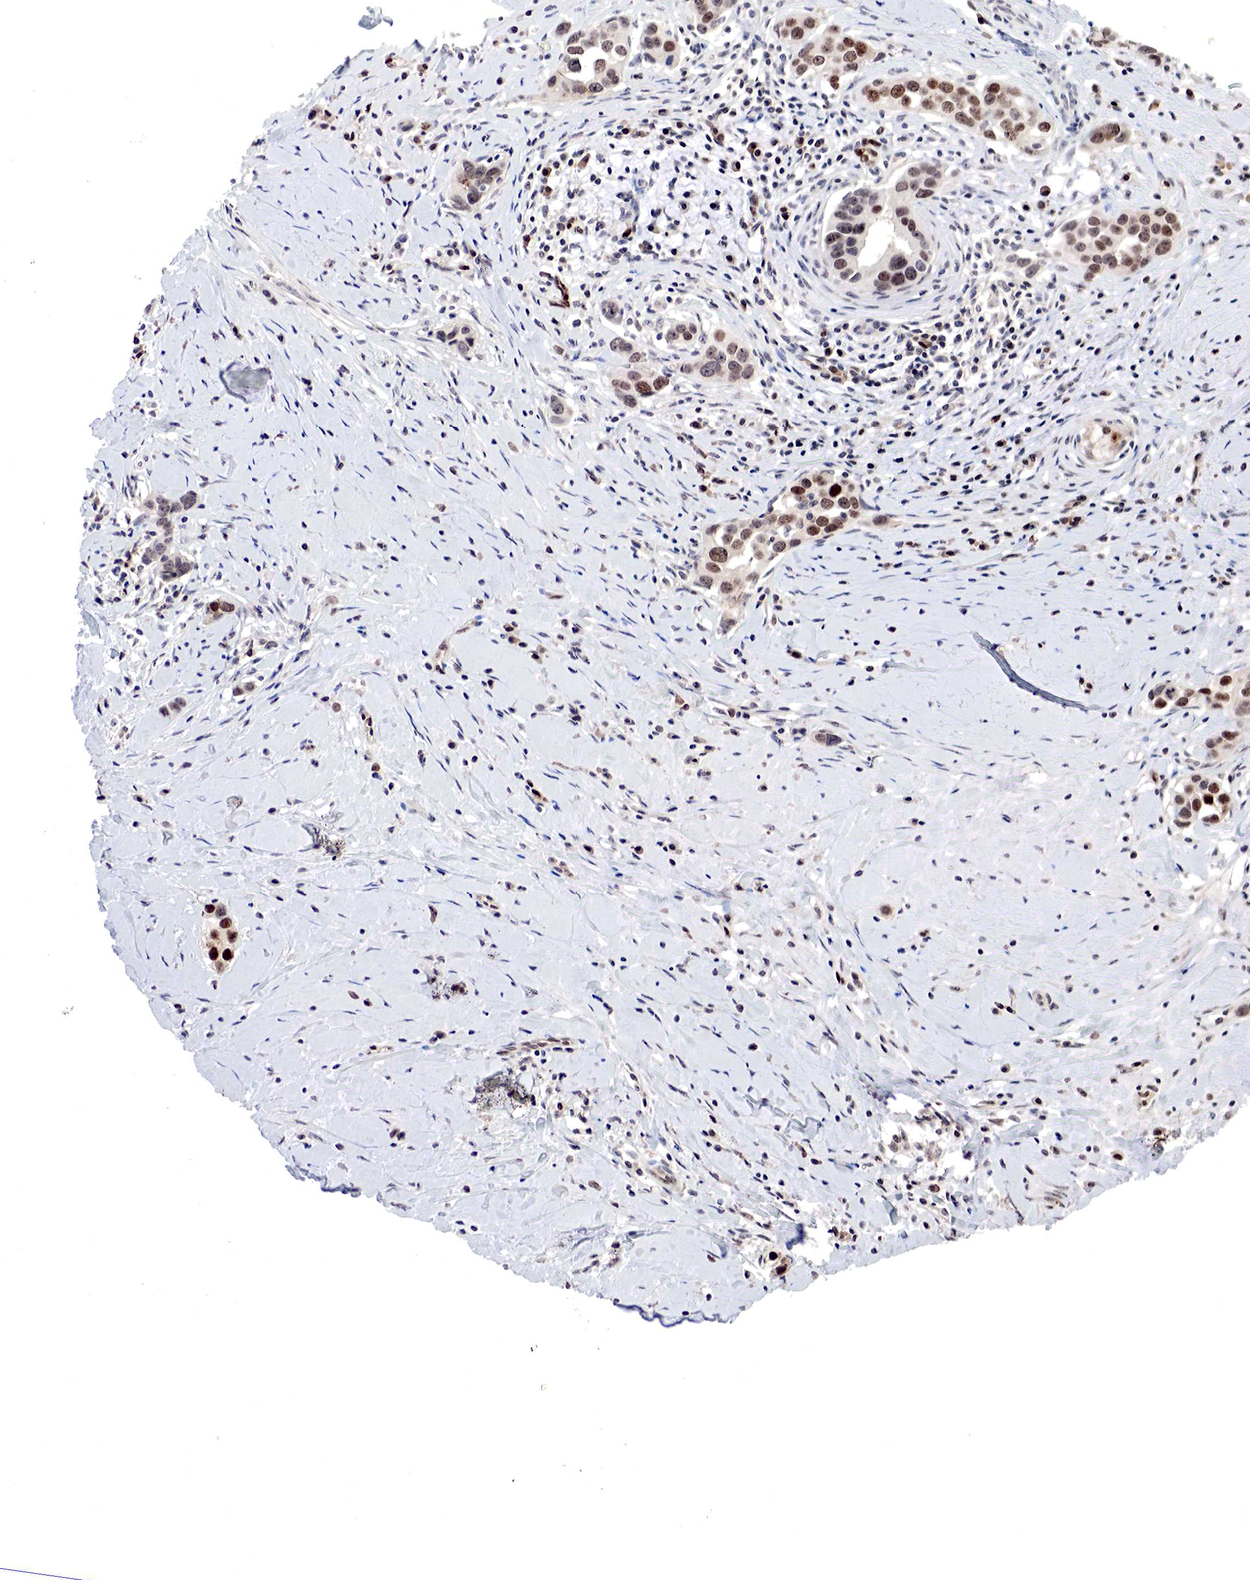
{"staining": {"intensity": "strong", "quantity": ">75%", "location": "nuclear"}, "tissue": "breast cancer", "cell_type": "Tumor cells", "image_type": "cancer", "snomed": [{"axis": "morphology", "description": "Duct carcinoma"}, {"axis": "topography", "description": "Breast"}], "caption": "Intraductal carcinoma (breast) stained with immunohistochemistry (IHC) shows strong nuclear positivity in about >75% of tumor cells. (brown staining indicates protein expression, while blue staining denotes nuclei).", "gene": "DACH2", "patient": {"sex": "female", "age": 55}}